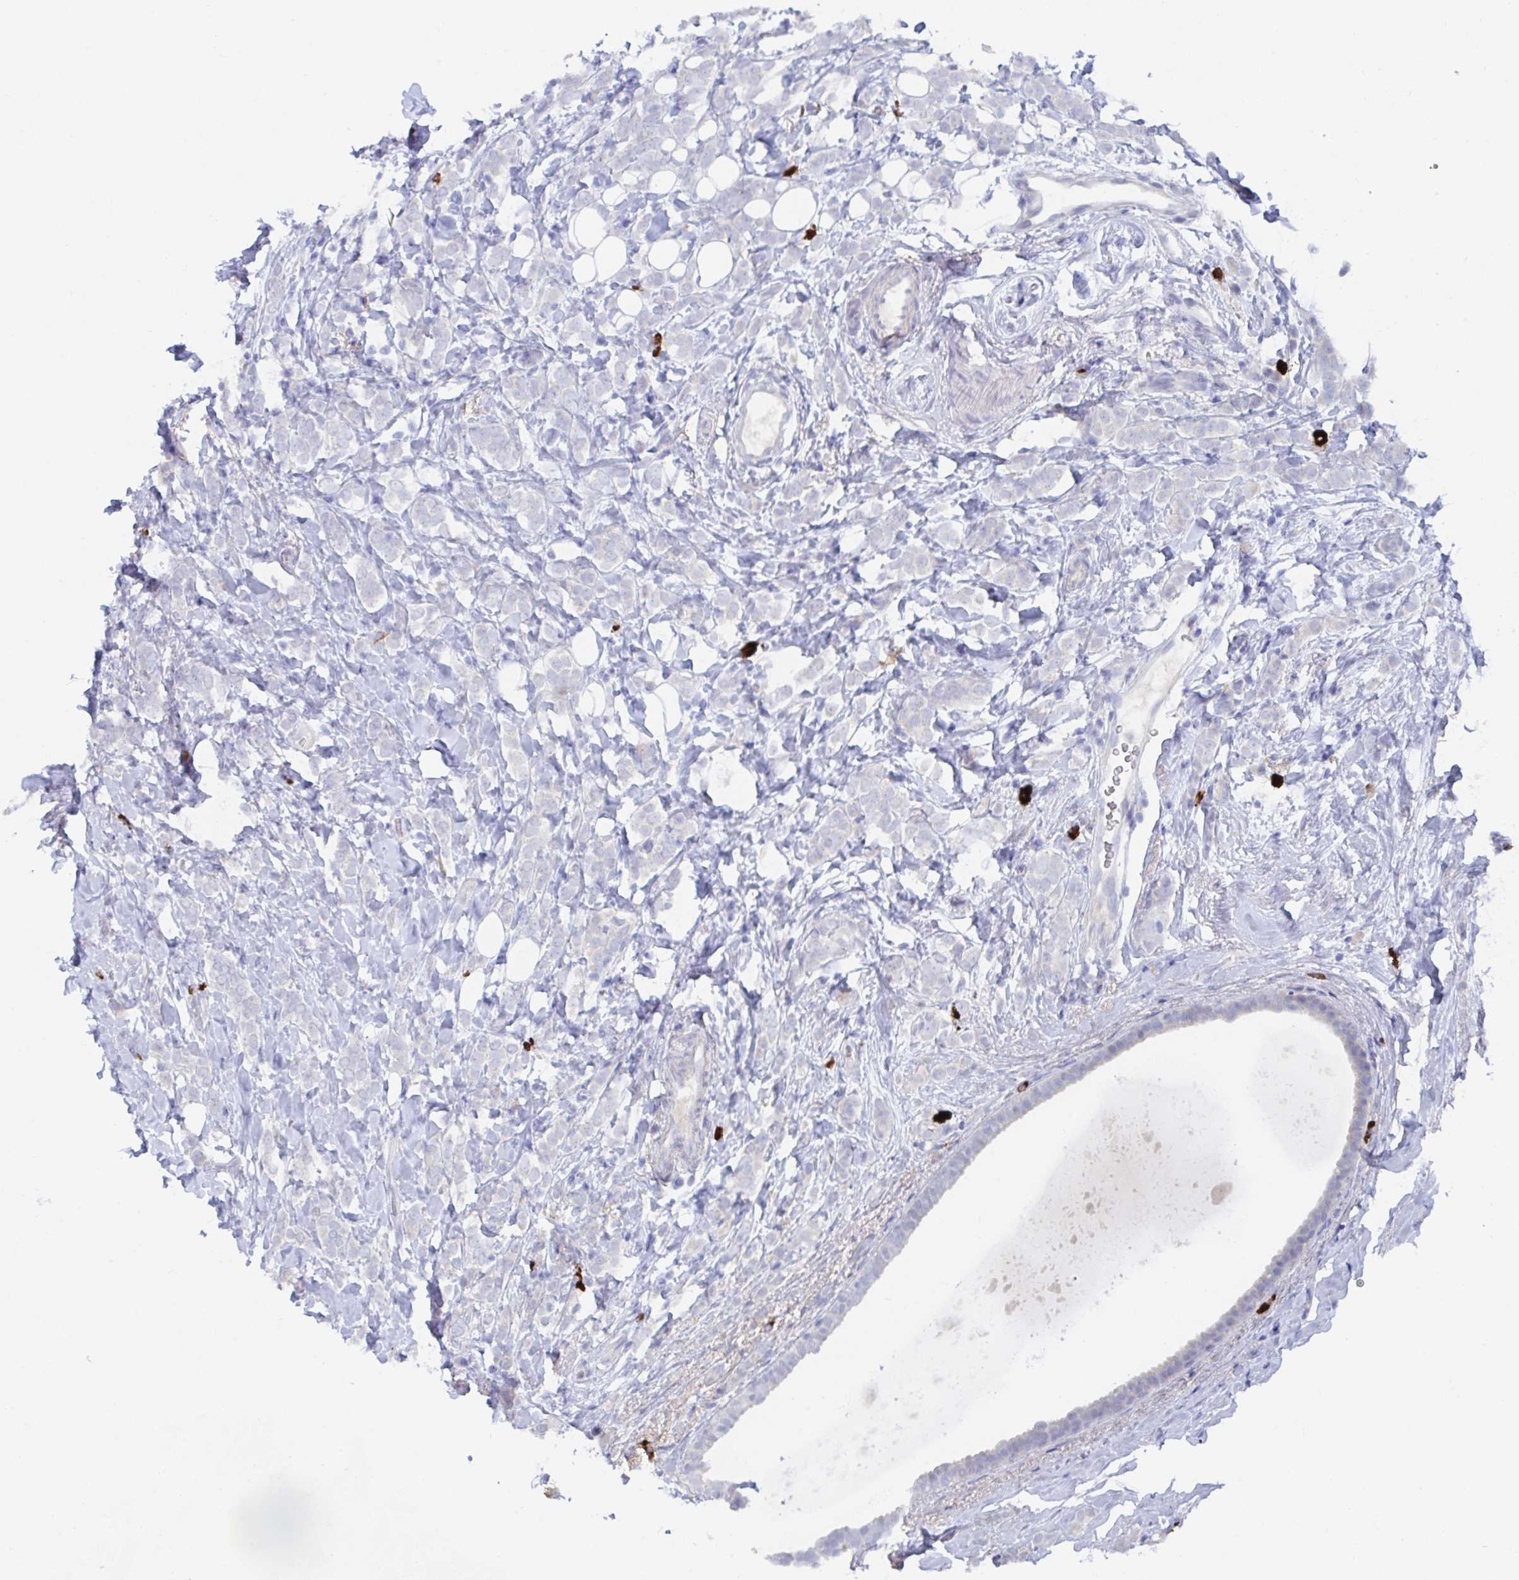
{"staining": {"intensity": "negative", "quantity": "none", "location": "none"}, "tissue": "breast cancer", "cell_type": "Tumor cells", "image_type": "cancer", "snomed": [{"axis": "morphology", "description": "Lobular carcinoma"}, {"axis": "topography", "description": "Breast"}], "caption": "Immunohistochemical staining of lobular carcinoma (breast) shows no significant expression in tumor cells.", "gene": "KCNK5", "patient": {"sex": "female", "age": 49}}